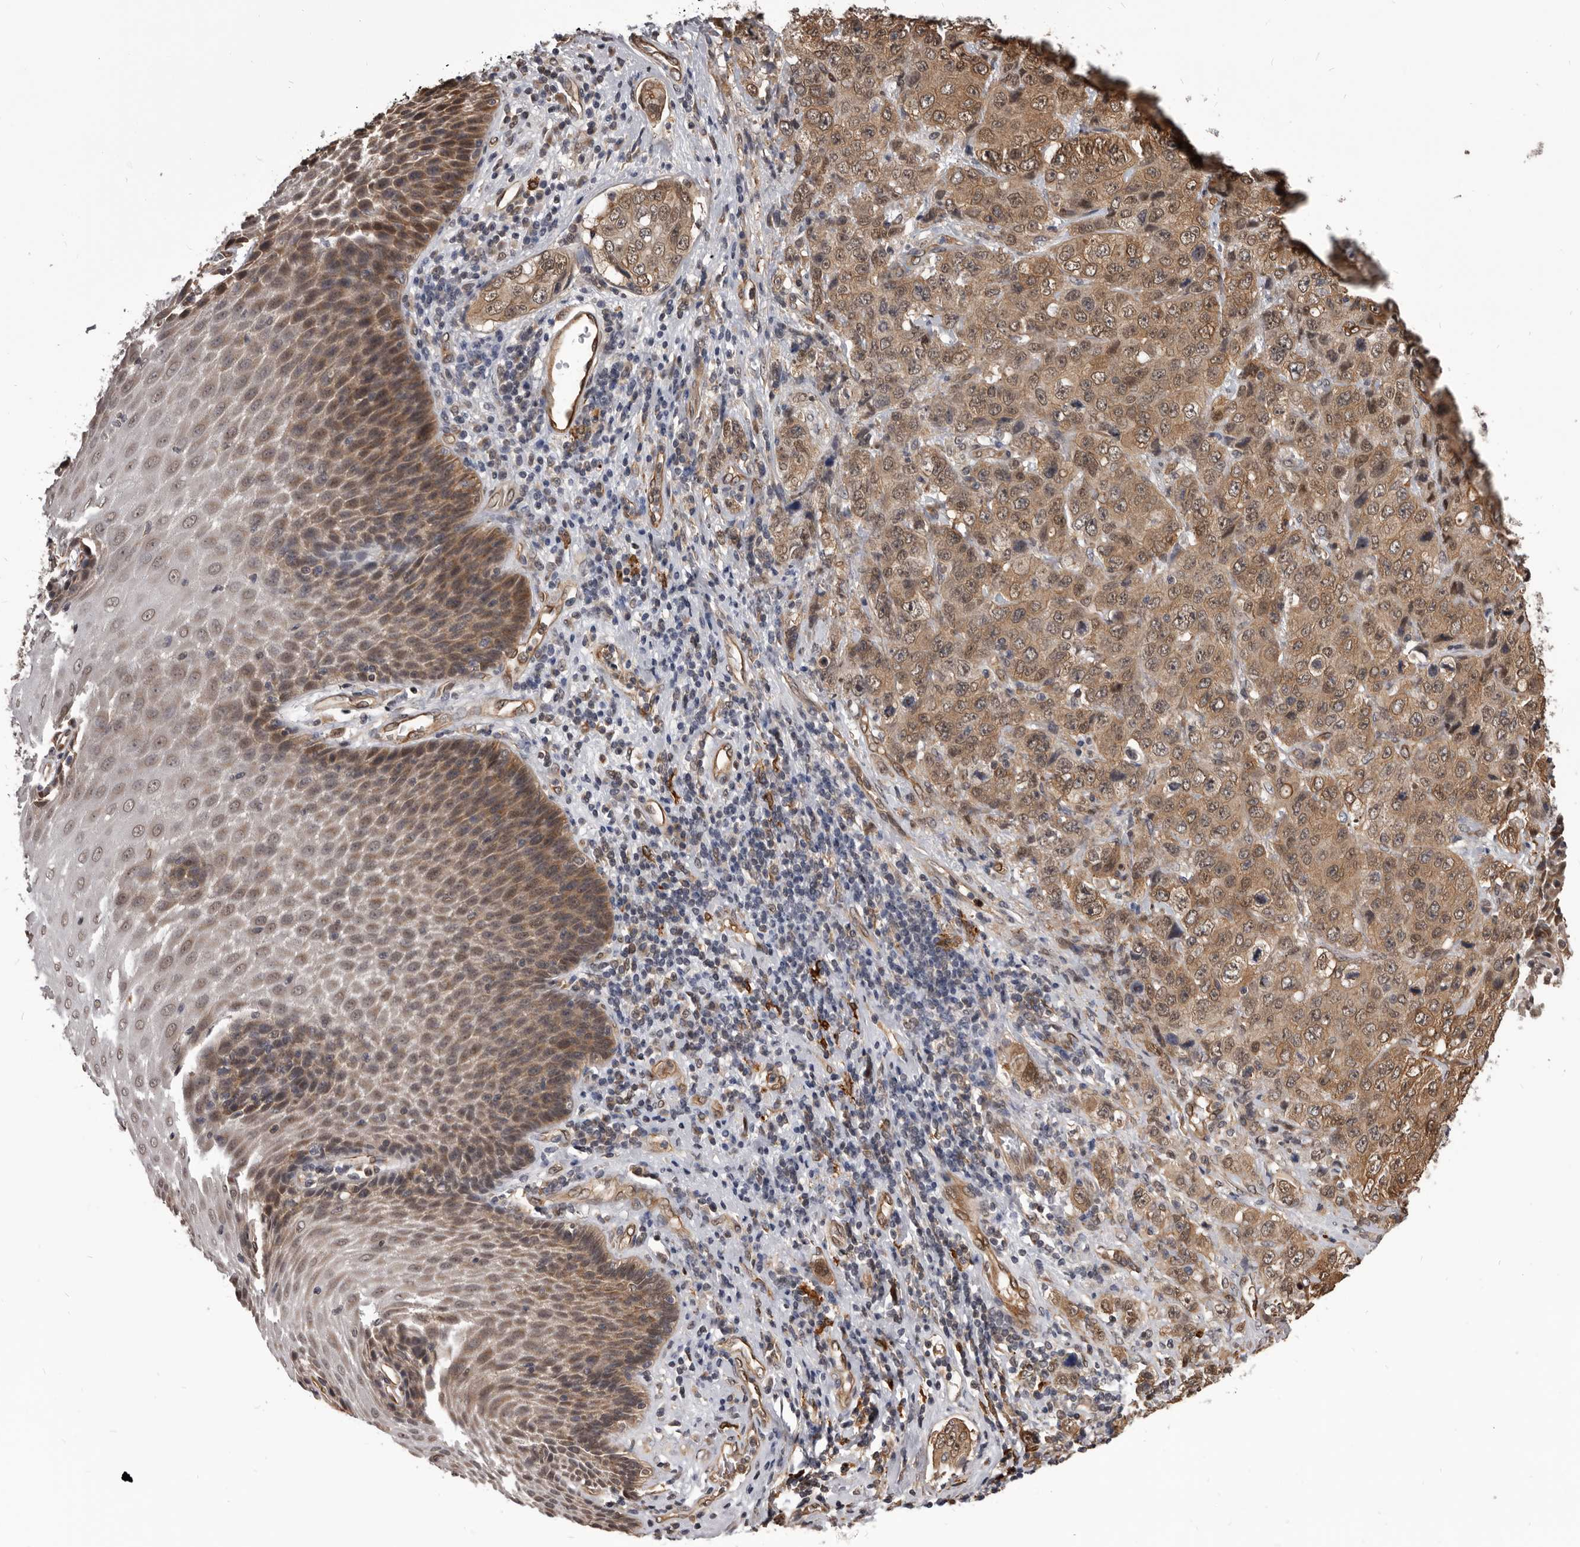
{"staining": {"intensity": "moderate", "quantity": ">75%", "location": "cytoplasmic/membranous"}, "tissue": "stomach cancer", "cell_type": "Tumor cells", "image_type": "cancer", "snomed": [{"axis": "morphology", "description": "Adenocarcinoma, NOS"}, {"axis": "topography", "description": "Stomach"}], "caption": "A medium amount of moderate cytoplasmic/membranous staining is appreciated in approximately >75% of tumor cells in adenocarcinoma (stomach) tissue. (DAB (3,3'-diaminobenzidine) IHC, brown staining for protein, blue staining for nuclei).", "gene": "ADAMTS20", "patient": {"sex": "male", "age": 48}}